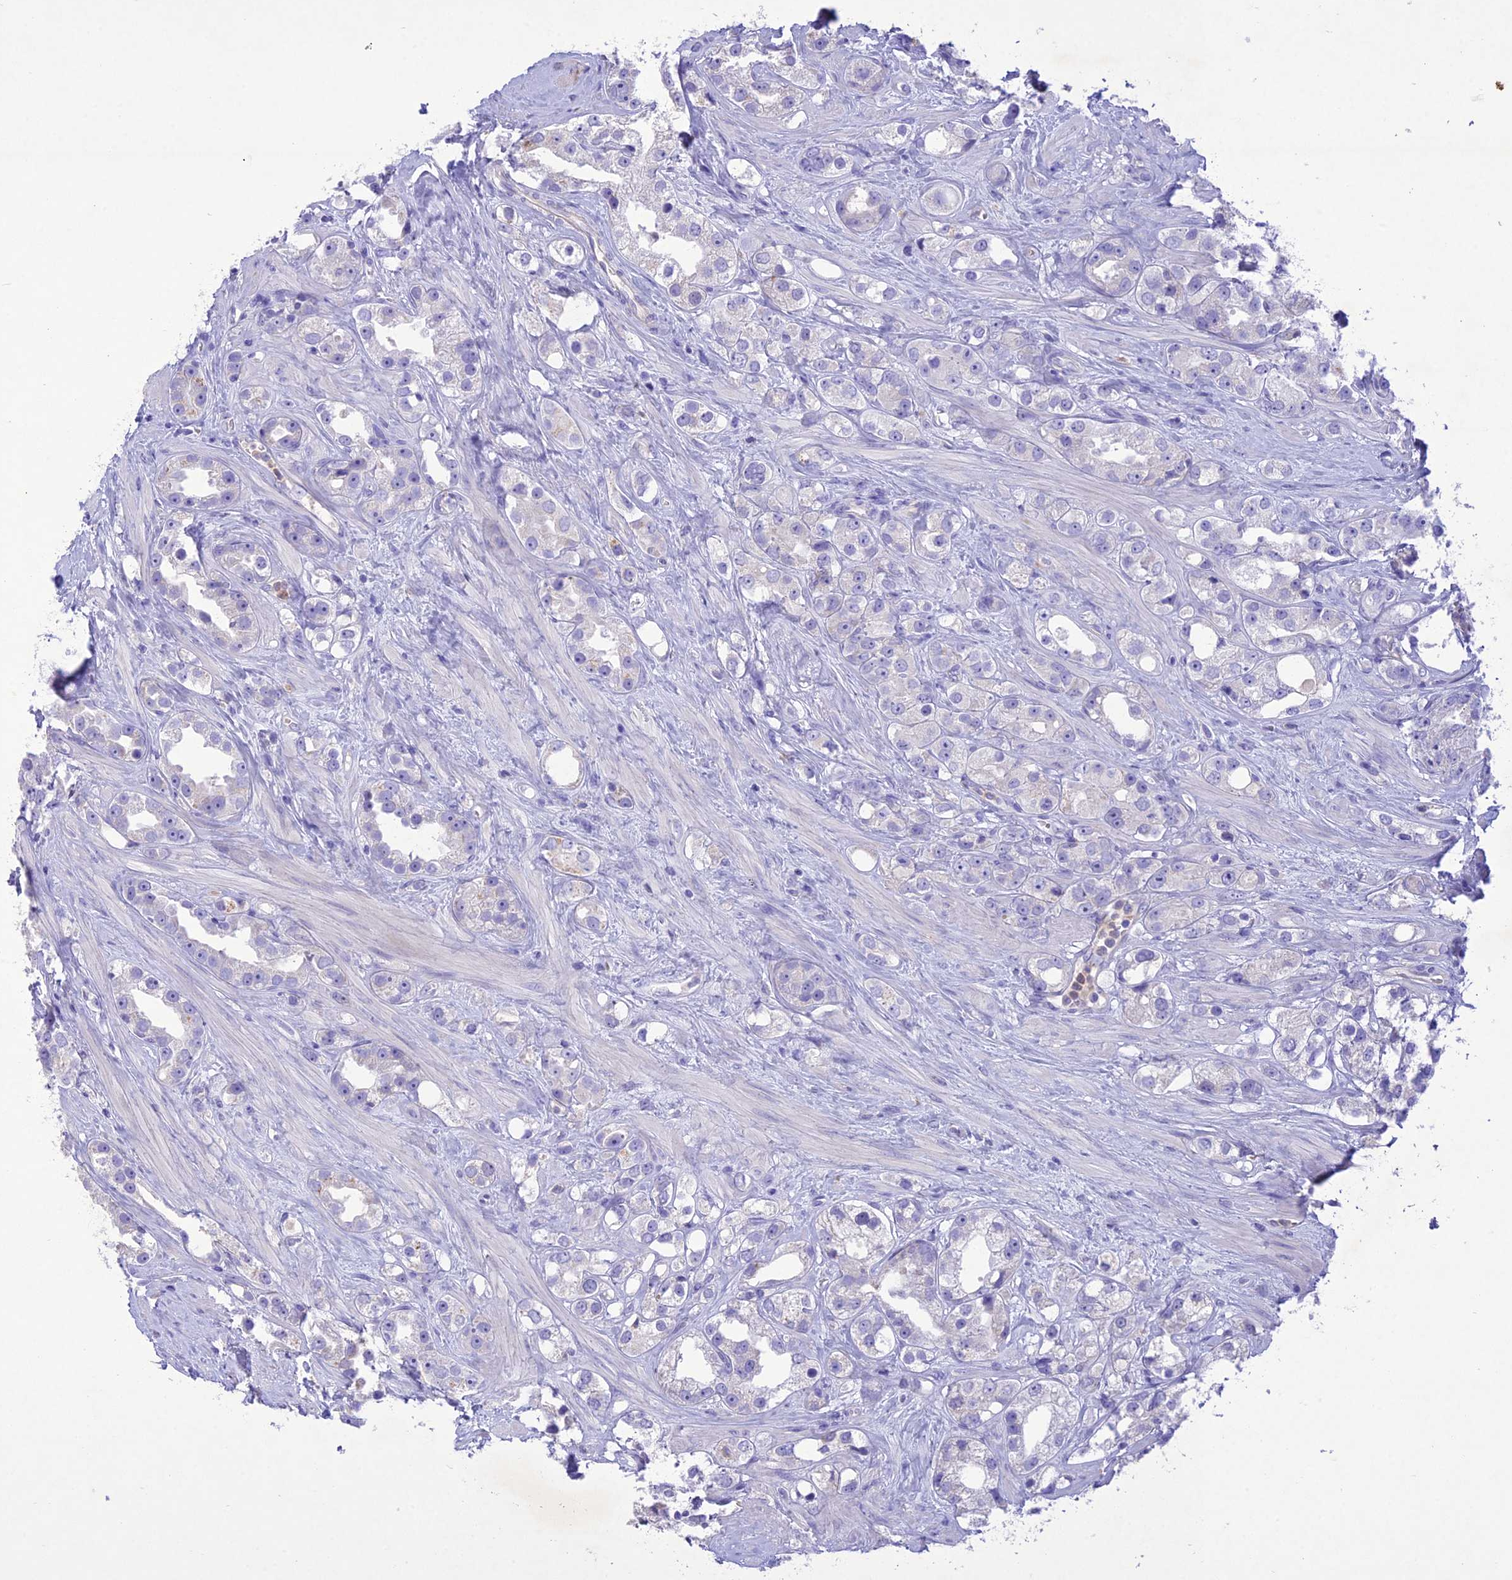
{"staining": {"intensity": "negative", "quantity": "none", "location": "none"}, "tissue": "prostate cancer", "cell_type": "Tumor cells", "image_type": "cancer", "snomed": [{"axis": "morphology", "description": "Adenocarcinoma, NOS"}, {"axis": "topography", "description": "Prostate"}], "caption": "Immunohistochemistry of human prostate cancer (adenocarcinoma) shows no expression in tumor cells.", "gene": "SLC13A5", "patient": {"sex": "male", "age": 79}}